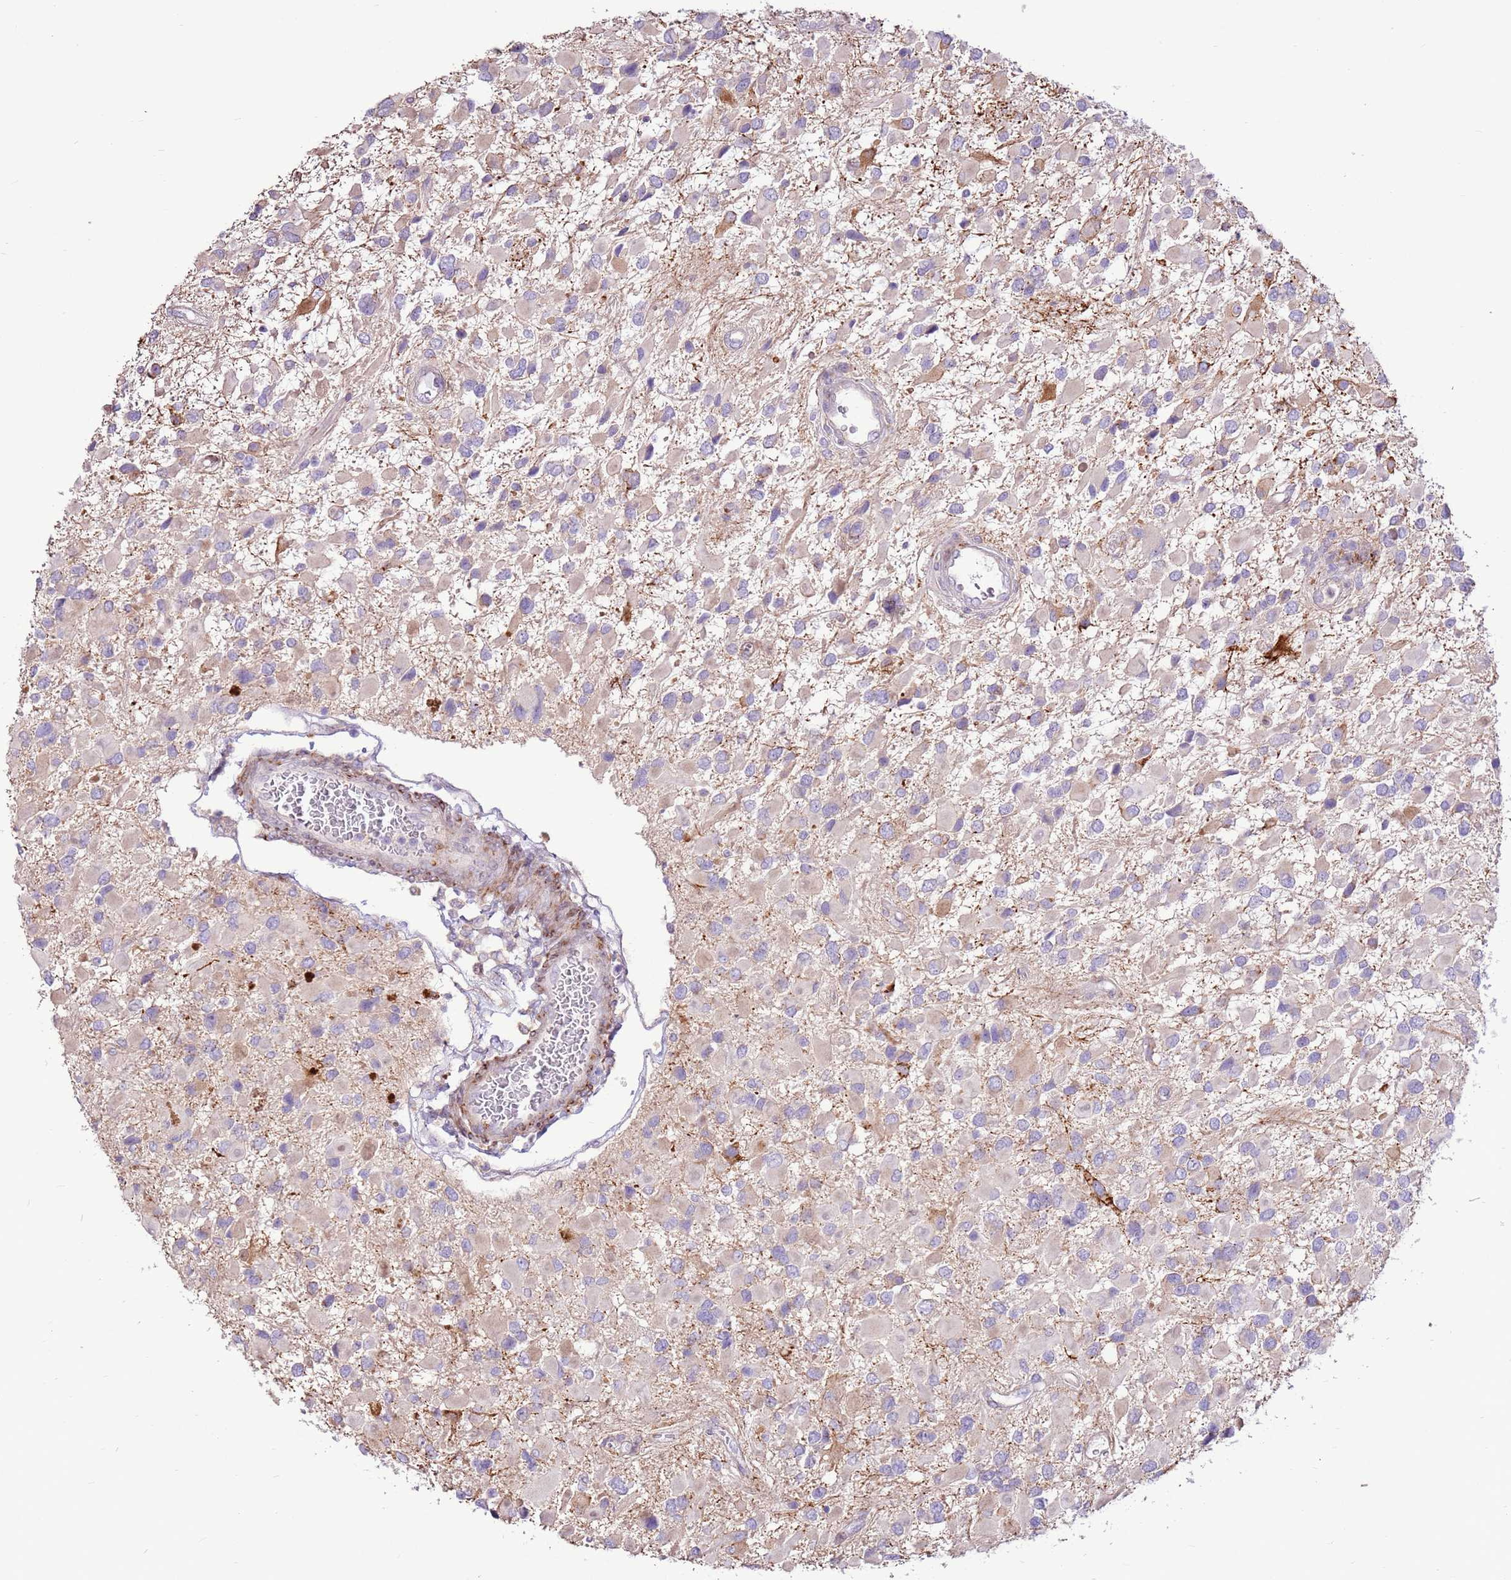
{"staining": {"intensity": "moderate", "quantity": "<25%", "location": "cytoplasmic/membranous"}, "tissue": "glioma", "cell_type": "Tumor cells", "image_type": "cancer", "snomed": [{"axis": "morphology", "description": "Glioma, malignant, High grade"}, {"axis": "topography", "description": "Brain"}], "caption": "The micrograph displays staining of malignant glioma (high-grade), revealing moderate cytoplasmic/membranous protein positivity (brown color) within tumor cells. Using DAB (3,3'-diaminobenzidine) (brown) and hematoxylin (blue) stains, captured at high magnification using brightfield microscopy.", "gene": "LGI4", "patient": {"sex": "male", "age": 53}}